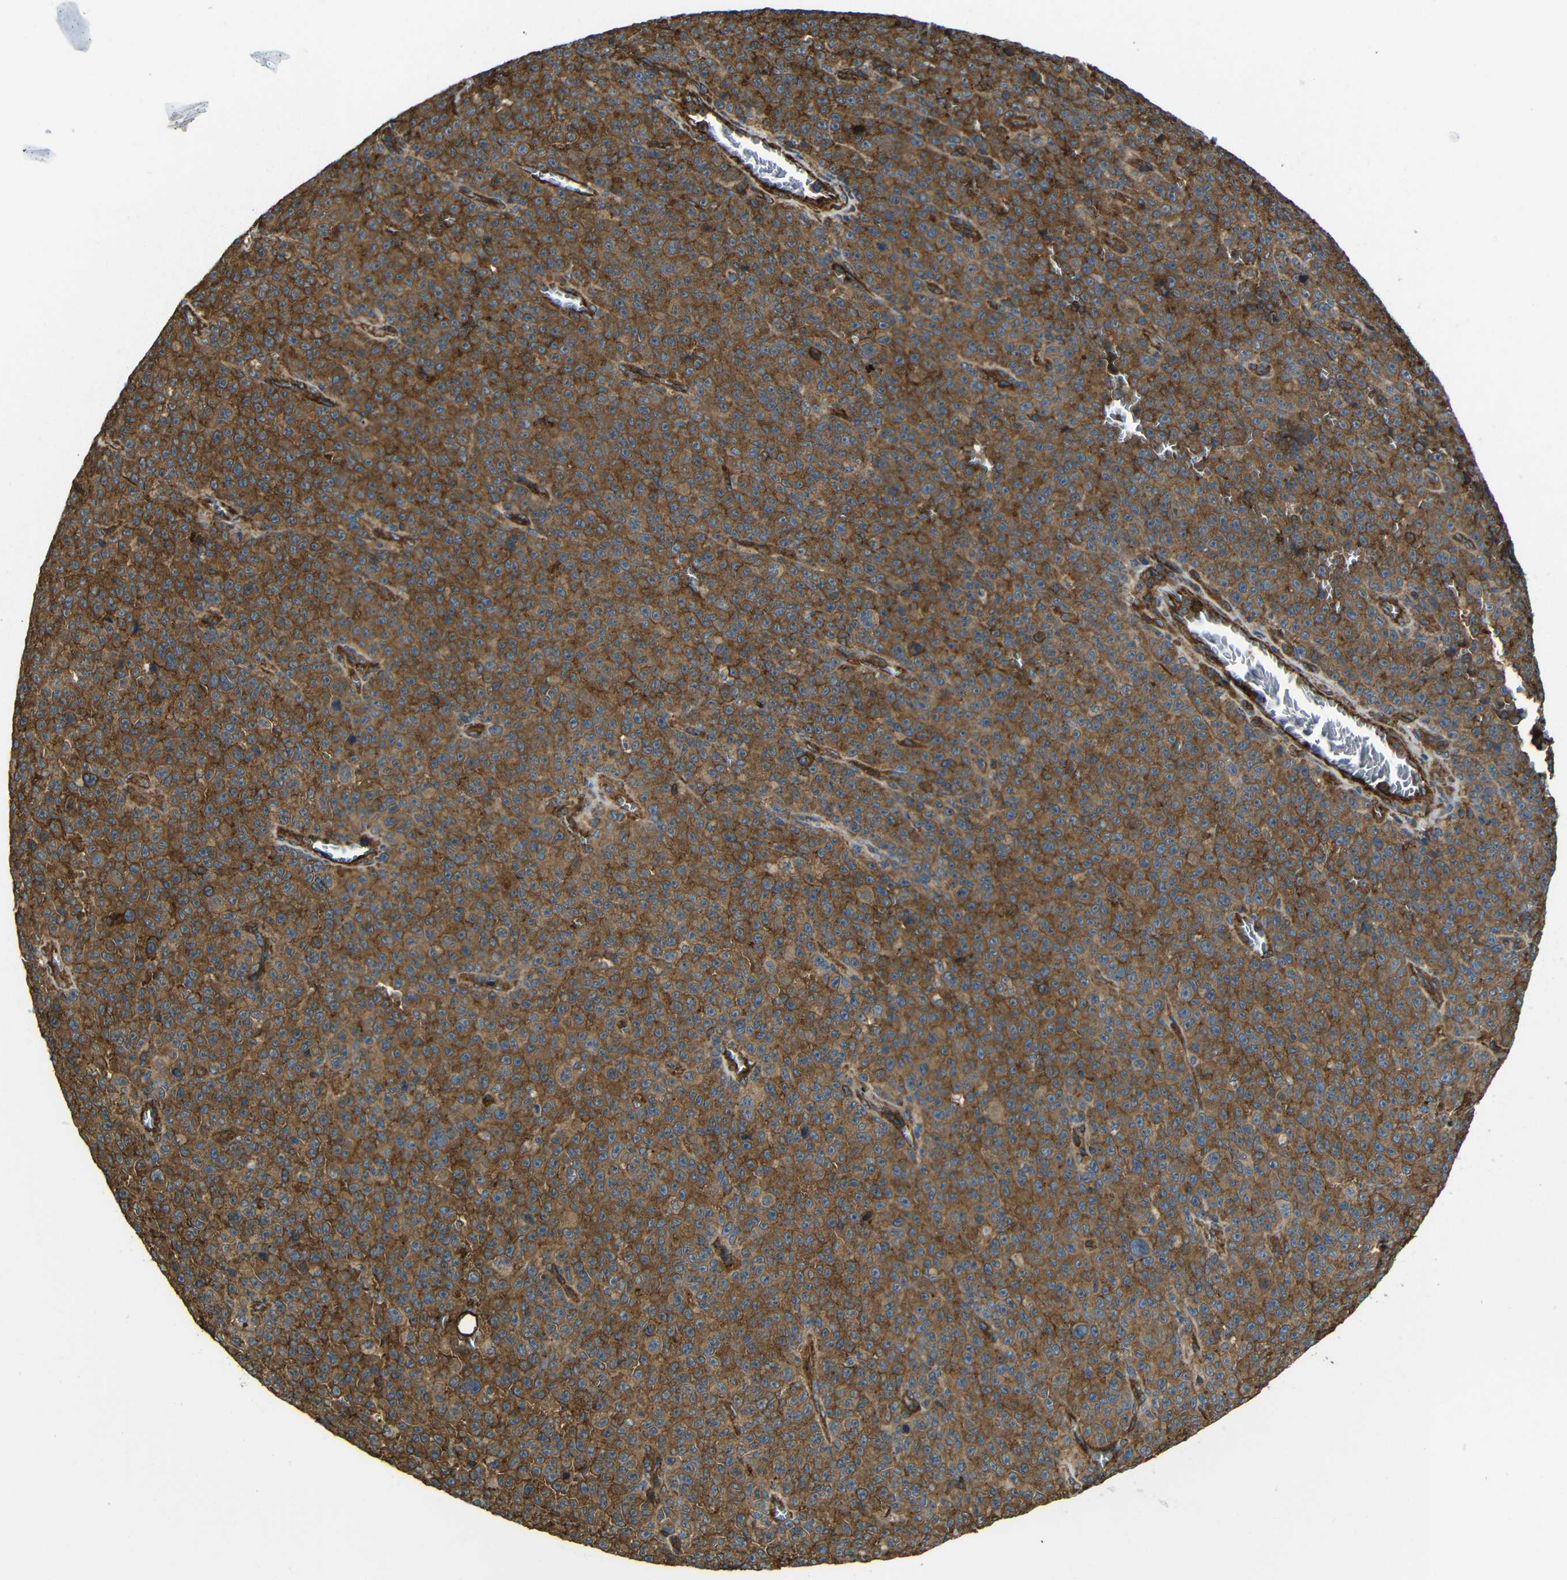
{"staining": {"intensity": "moderate", "quantity": ">75%", "location": "cytoplasmic/membranous"}, "tissue": "melanoma", "cell_type": "Tumor cells", "image_type": "cancer", "snomed": [{"axis": "morphology", "description": "Malignant melanoma, NOS"}, {"axis": "topography", "description": "Skin"}], "caption": "A histopathology image of melanoma stained for a protein displays moderate cytoplasmic/membranous brown staining in tumor cells.", "gene": "PTCH1", "patient": {"sex": "female", "age": 82}}